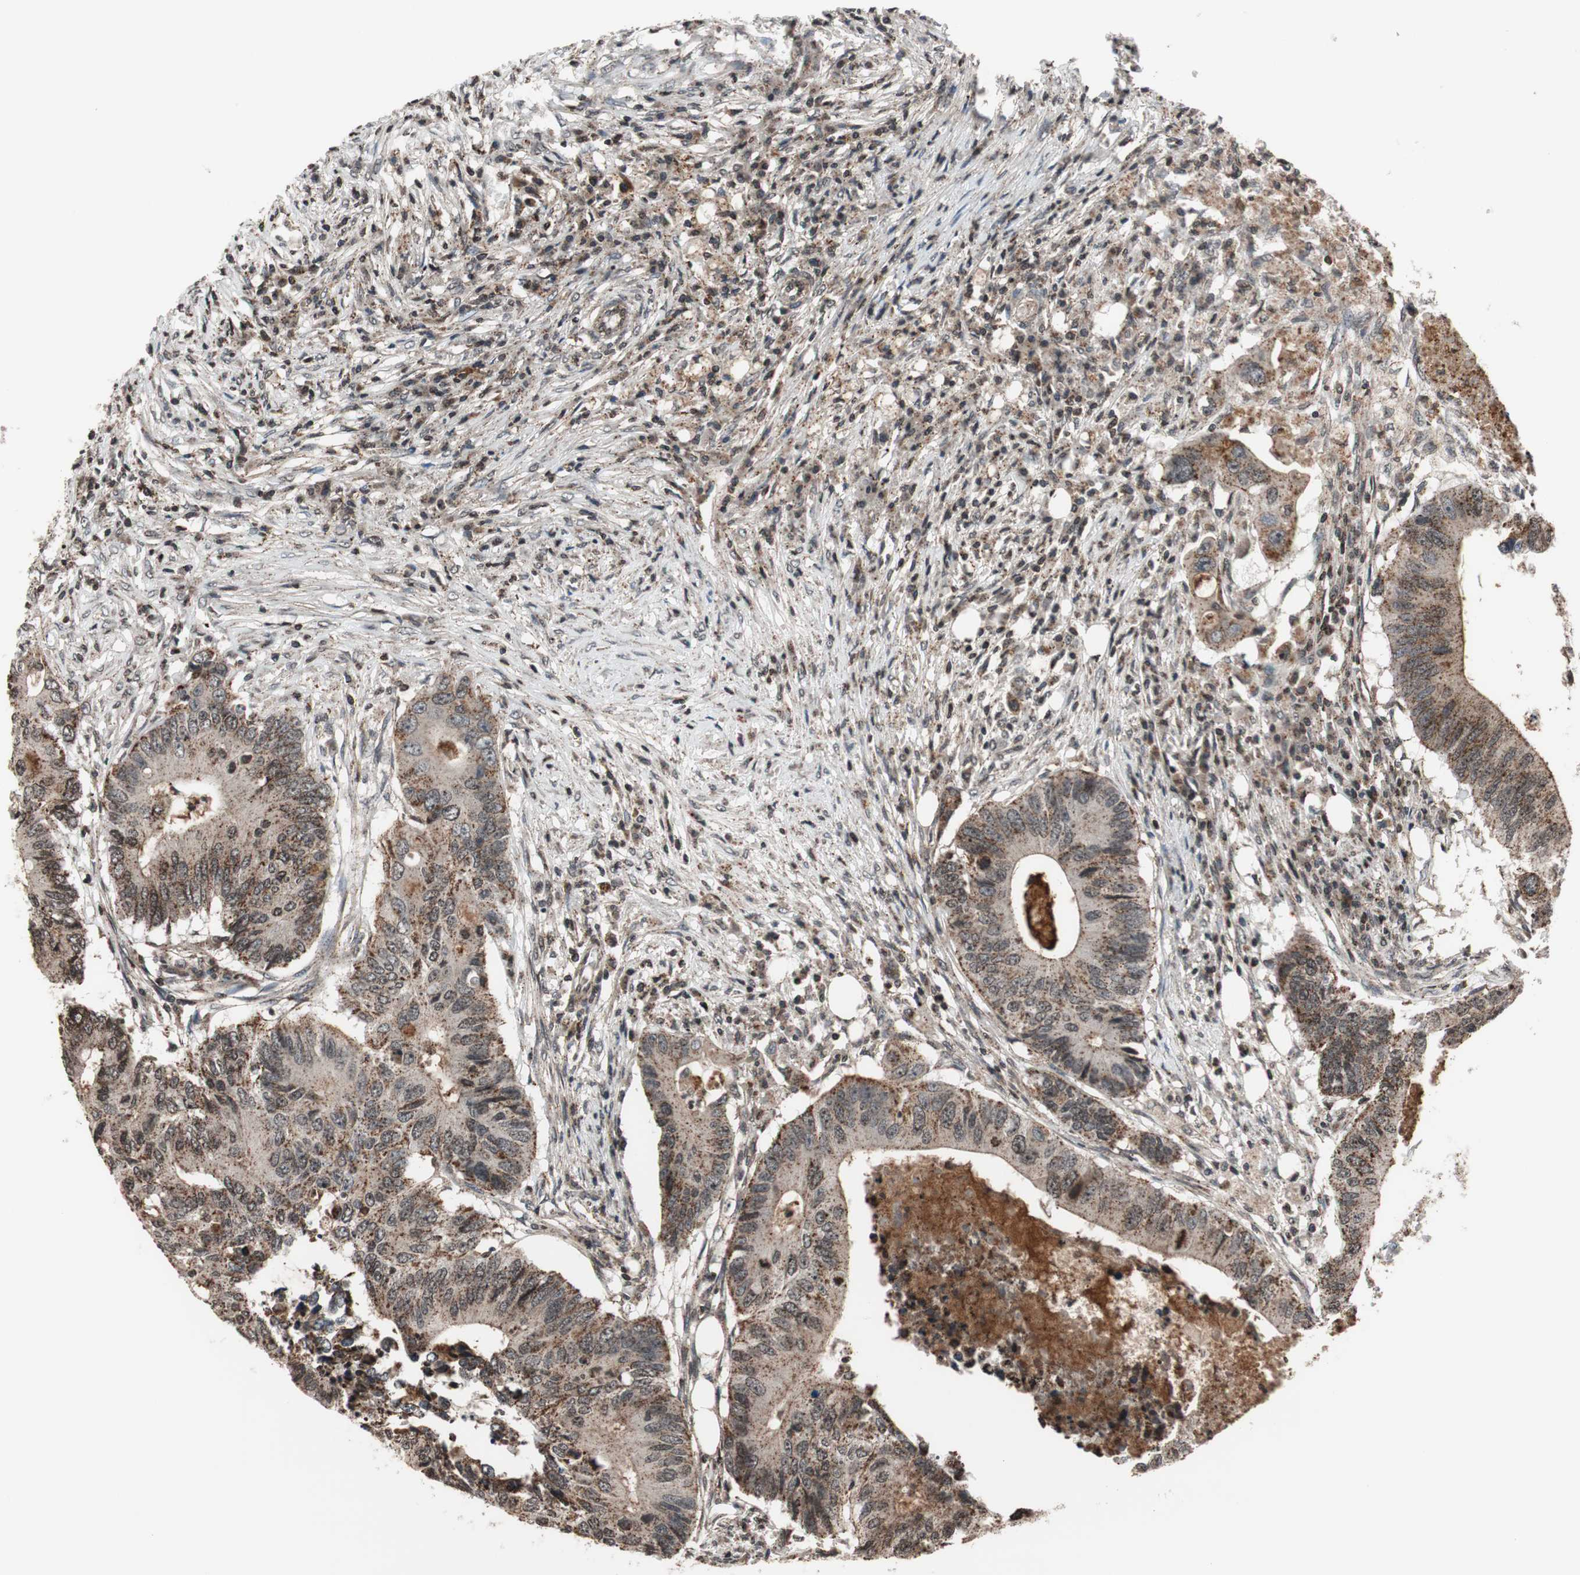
{"staining": {"intensity": "weak", "quantity": ">75%", "location": "cytoplasmic/membranous,nuclear"}, "tissue": "colorectal cancer", "cell_type": "Tumor cells", "image_type": "cancer", "snomed": [{"axis": "morphology", "description": "Adenocarcinoma, NOS"}, {"axis": "topography", "description": "Colon"}], "caption": "This is an image of IHC staining of colorectal cancer, which shows weak staining in the cytoplasmic/membranous and nuclear of tumor cells.", "gene": "RFC1", "patient": {"sex": "male", "age": 71}}